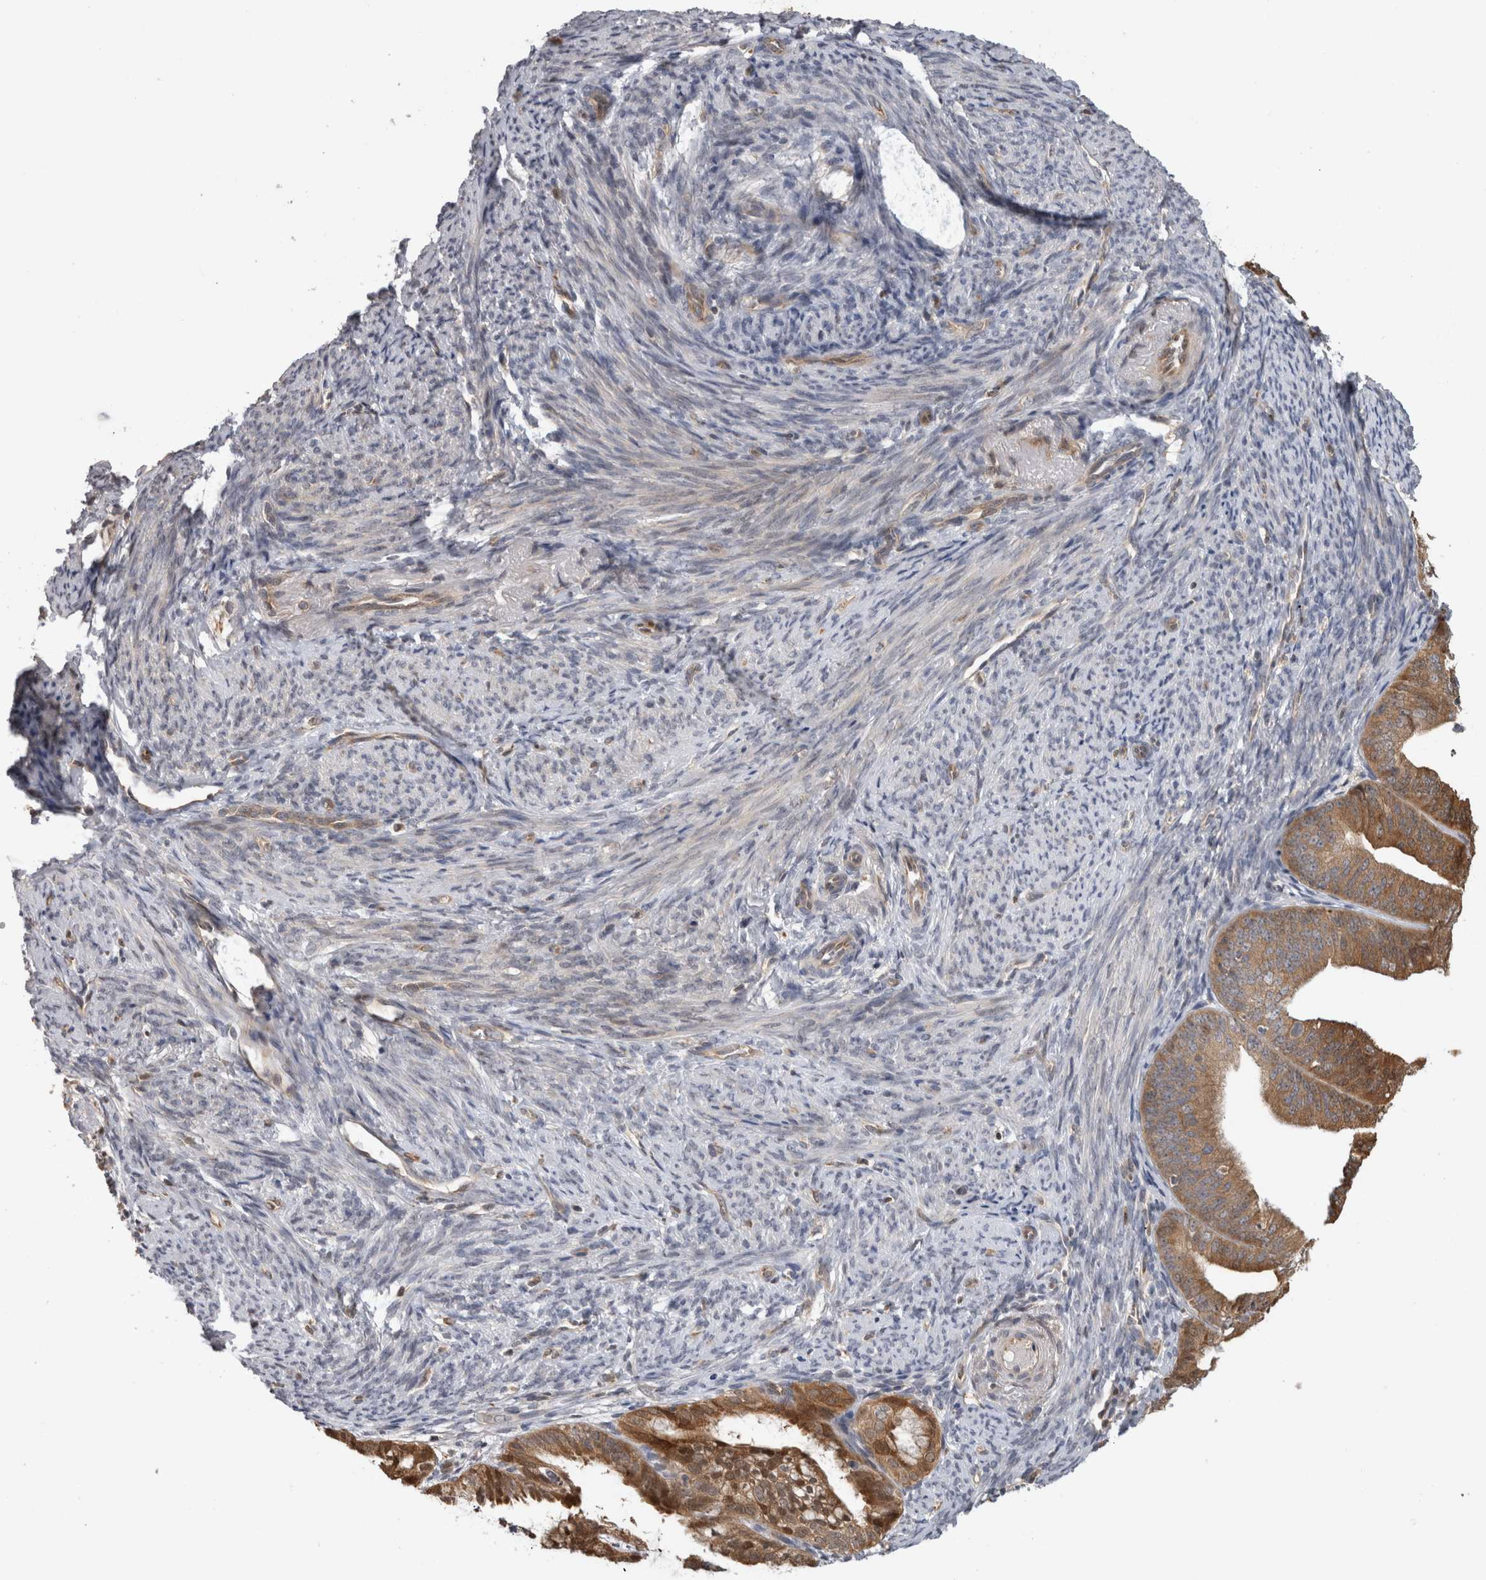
{"staining": {"intensity": "moderate", "quantity": ">75%", "location": "cytoplasmic/membranous,nuclear"}, "tissue": "endometrial cancer", "cell_type": "Tumor cells", "image_type": "cancer", "snomed": [{"axis": "morphology", "description": "Adenocarcinoma, NOS"}, {"axis": "topography", "description": "Endometrium"}], "caption": "Immunohistochemical staining of endometrial cancer reveals moderate cytoplasmic/membranous and nuclear protein positivity in about >75% of tumor cells. (IHC, brightfield microscopy, high magnification).", "gene": "USH1G", "patient": {"sex": "female", "age": 63}}